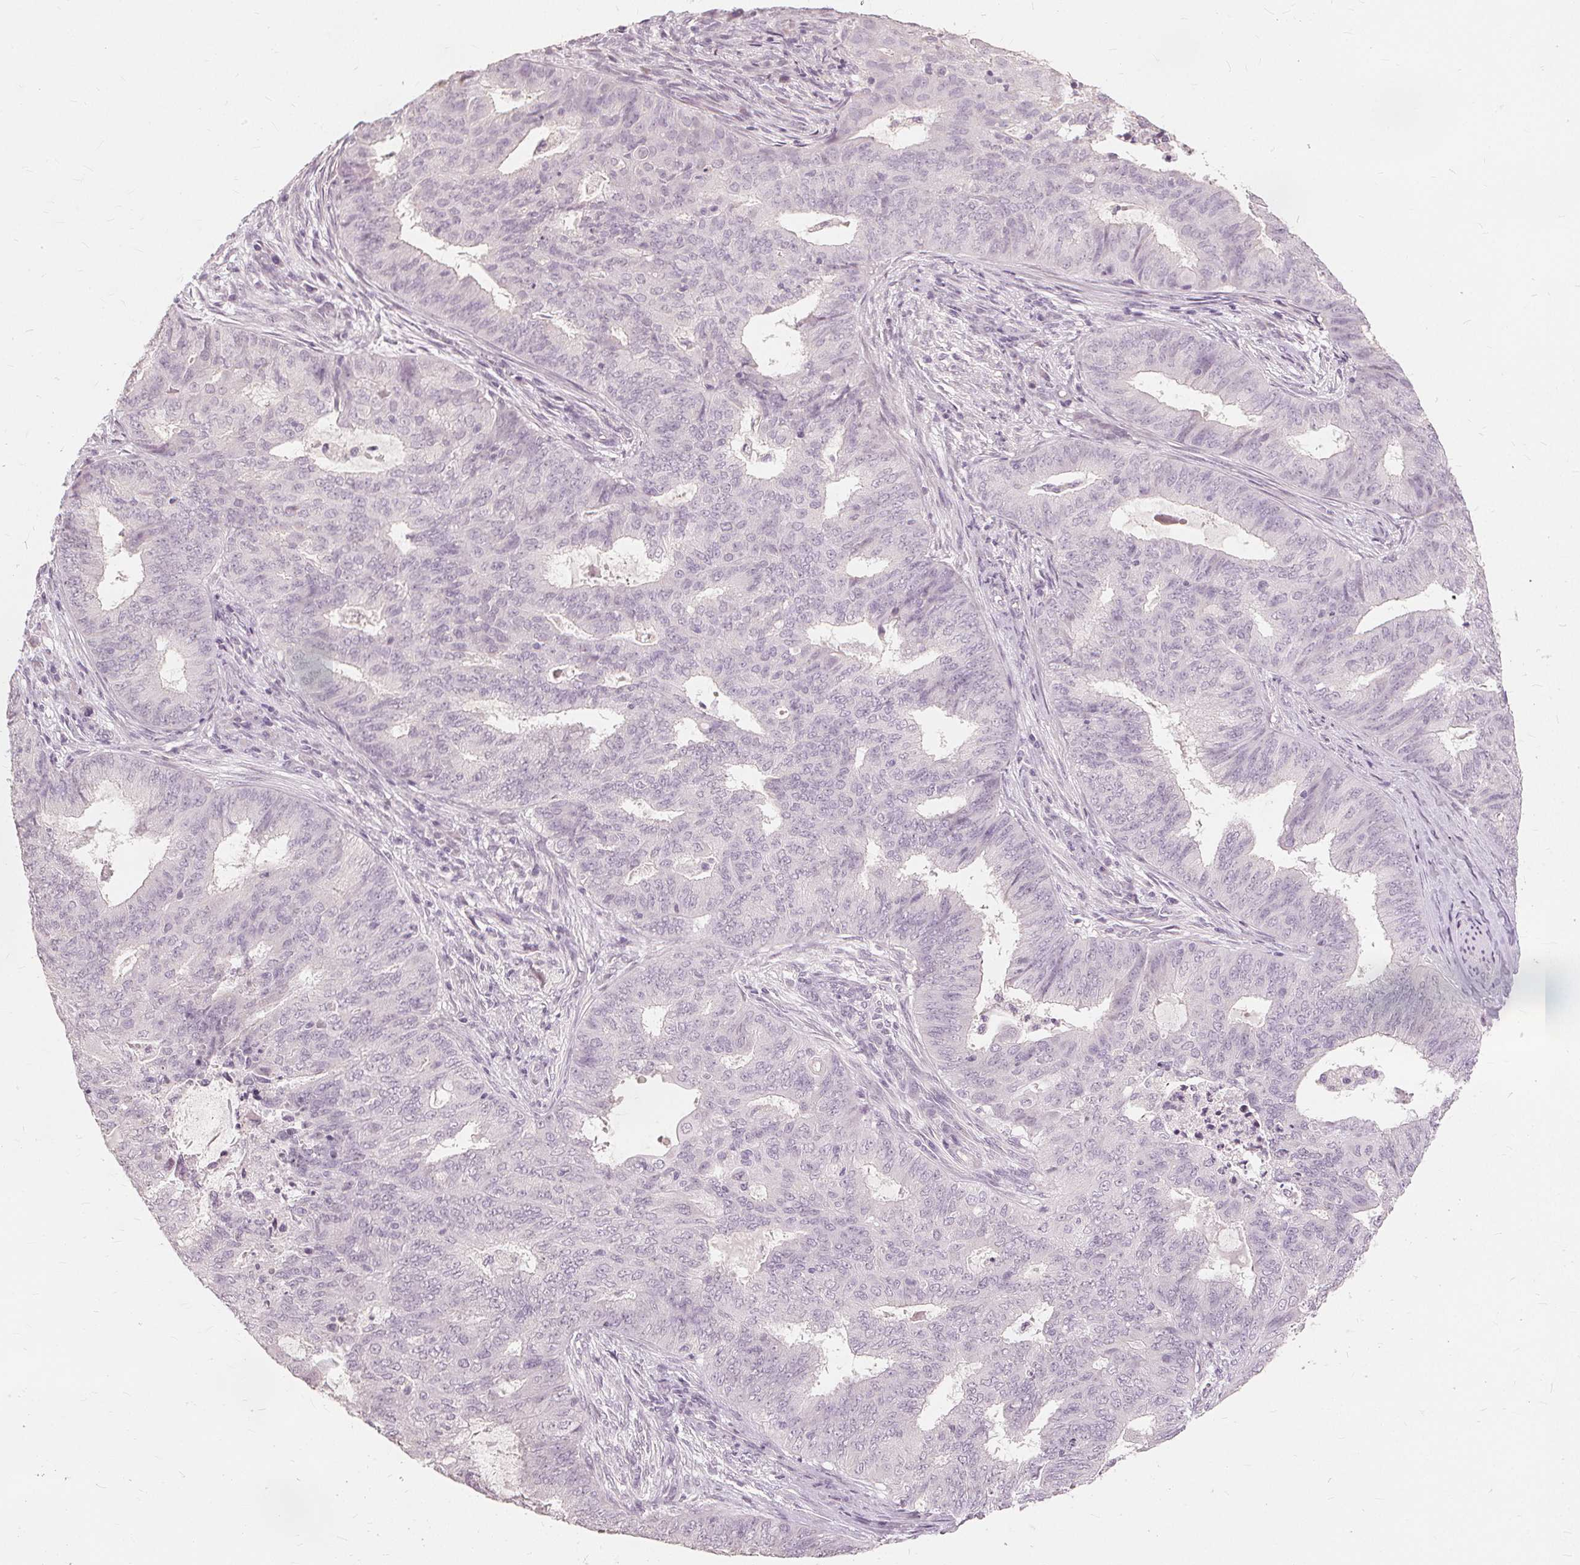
{"staining": {"intensity": "negative", "quantity": "none", "location": "none"}, "tissue": "endometrial cancer", "cell_type": "Tumor cells", "image_type": "cancer", "snomed": [{"axis": "morphology", "description": "Adenocarcinoma, NOS"}, {"axis": "topography", "description": "Endometrium"}], "caption": "Tumor cells are negative for brown protein staining in endometrial cancer.", "gene": "SFTPD", "patient": {"sex": "female", "age": 62}}